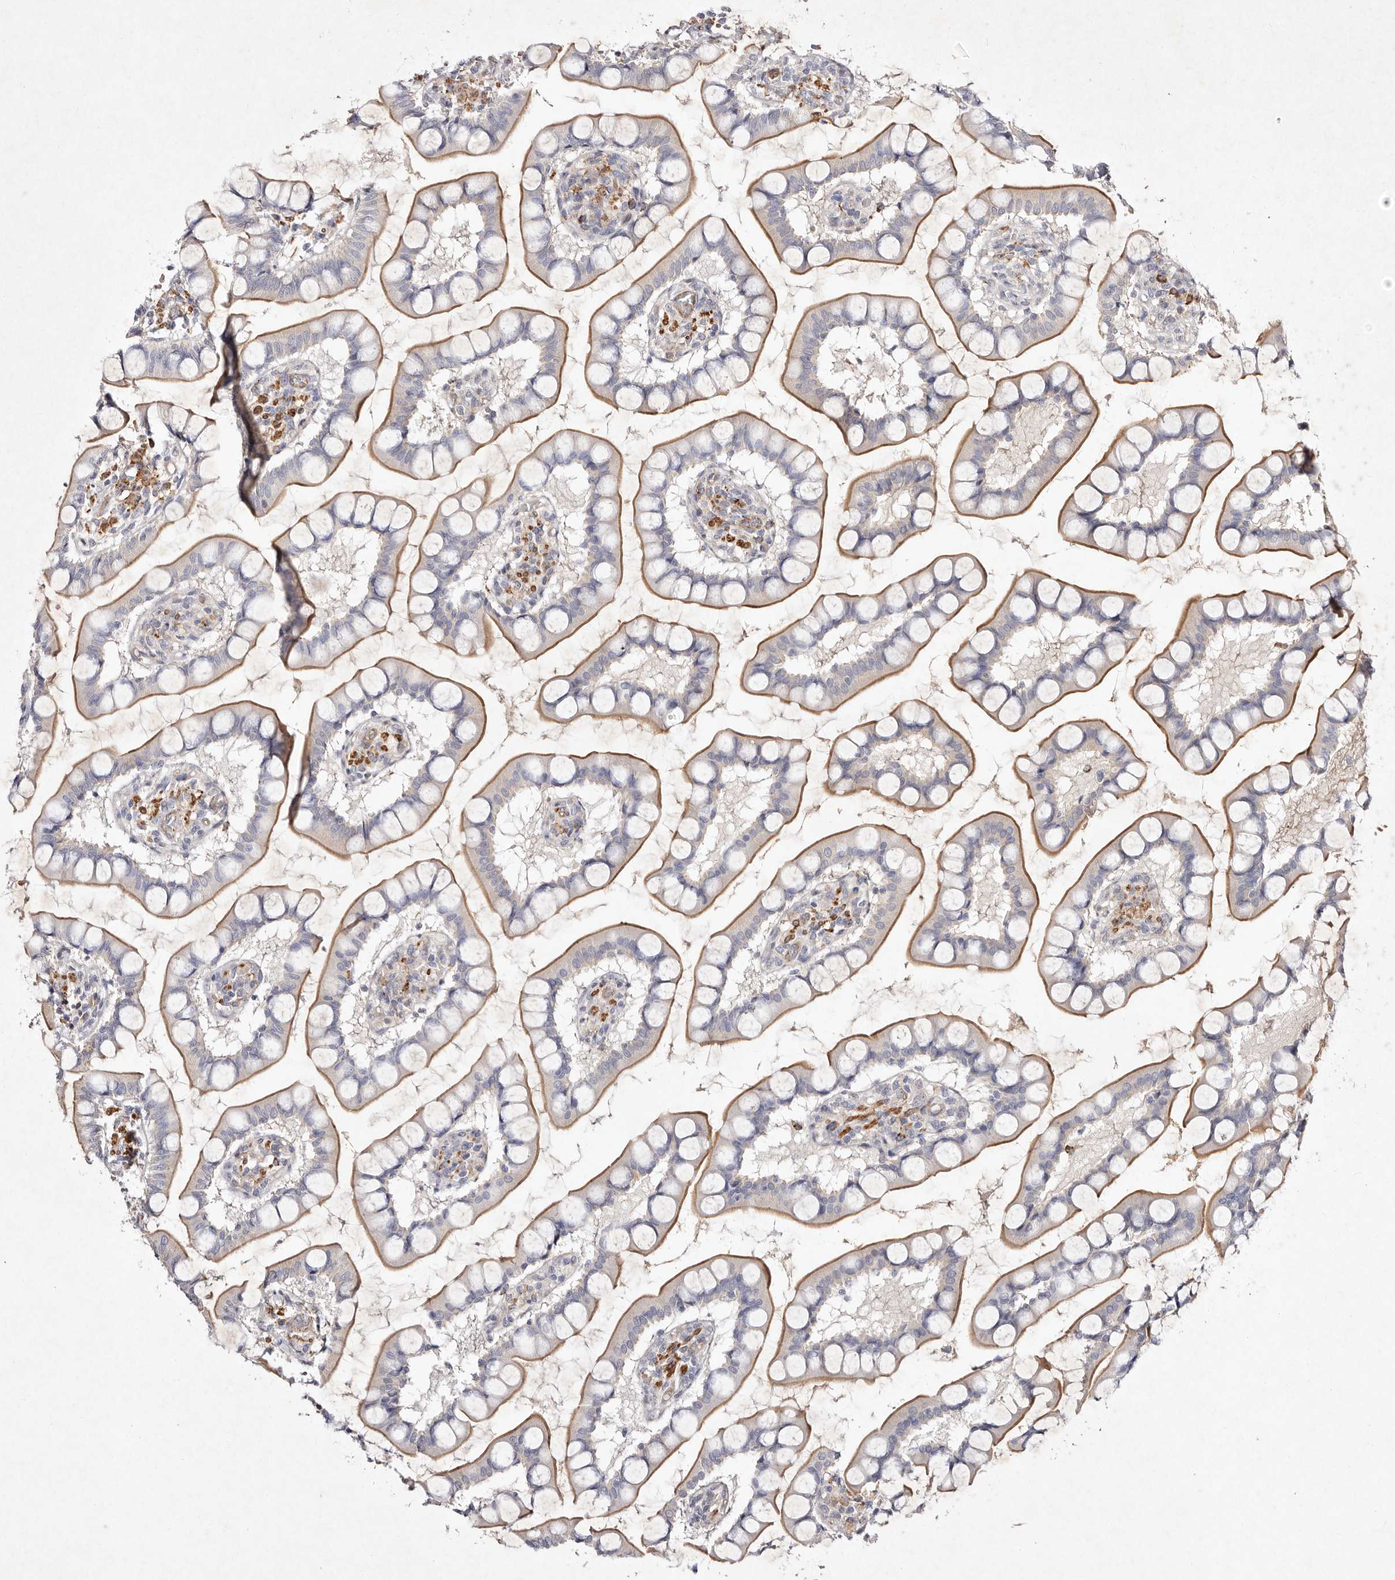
{"staining": {"intensity": "moderate", "quantity": ">75%", "location": "cytoplasmic/membranous"}, "tissue": "small intestine", "cell_type": "Glandular cells", "image_type": "normal", "snomed": [{"axis": "morphology", "description": "Normal tissue, NOS"}, {"axis": "topography", "description": "Small intestine"}], "caption": "There is medium levels of moderate cytoplasmic/membranous staining in glandular cells of benign small intestine, as demonstrated by immunohistochemical staining (brown color).", "gene": "MTMR11", "patient": {"sex": "male", "age": 52}}